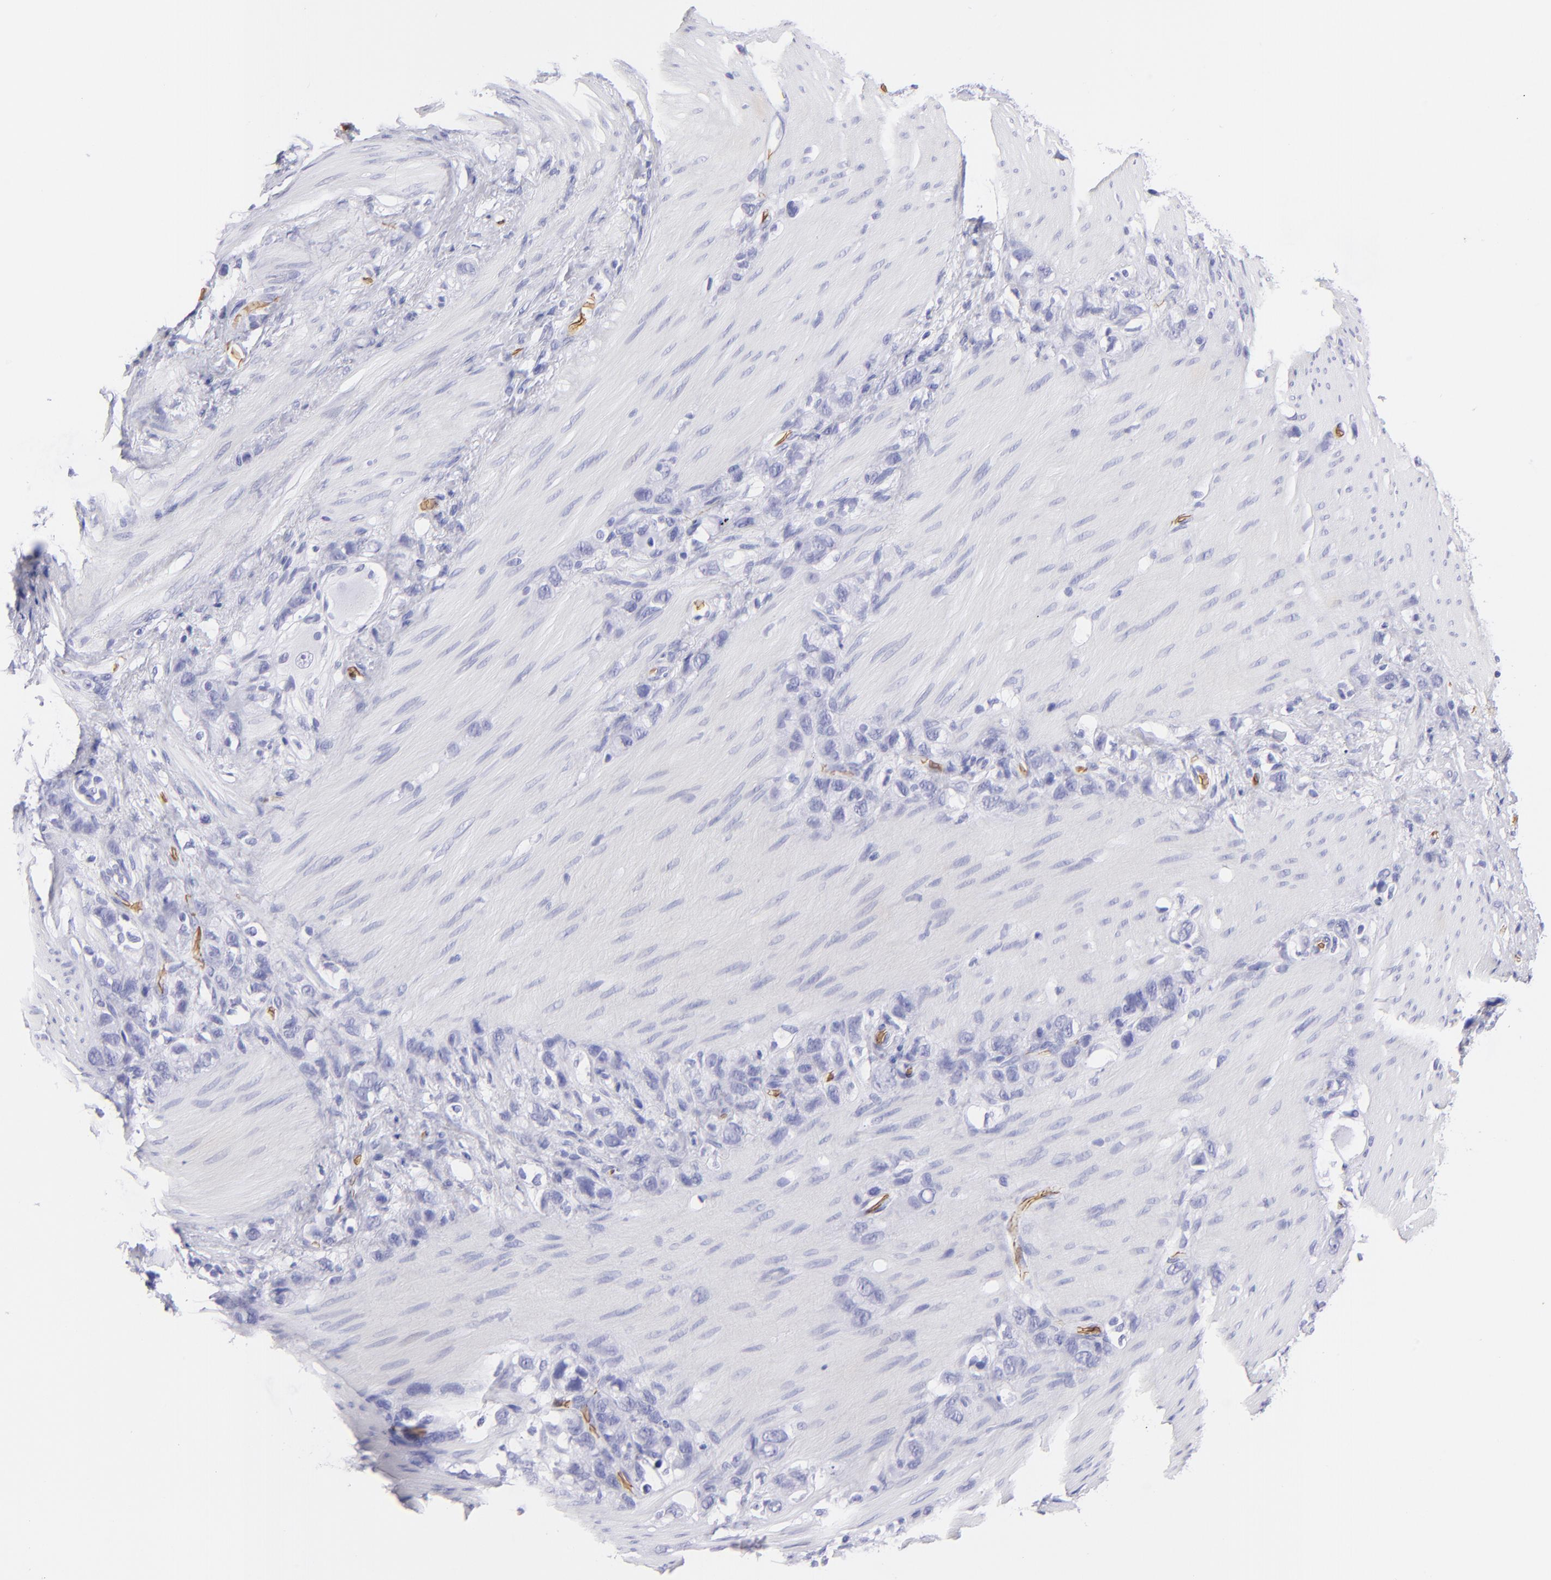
{"staining": {"intensity": "negative", "quantity": "none", "location": "none"}, "tissue": "stomach cancer", "cell_type": "Tumor cells", "image_type": "cancer", "snomed": [{"axis": "morphology", "description": "Normal tissue, NOS"}, {"axis": "morphology", "description": "Adenocarcinoma, NOS"}, {"axis": "morphology", "description": "Adenocarcinoma, High grade"}, {"axis": "topography", "description": "Stomach, upper"}, {"axis": "topography", "description": "Stomach"}], "caption": "A photomicrograph of stomach cancer (adenocarcinoma) stained for a protein reveals no brown staining in tumor cells.", "gene": "GYPA", "patient": {"sex": "female", "age": 65}}